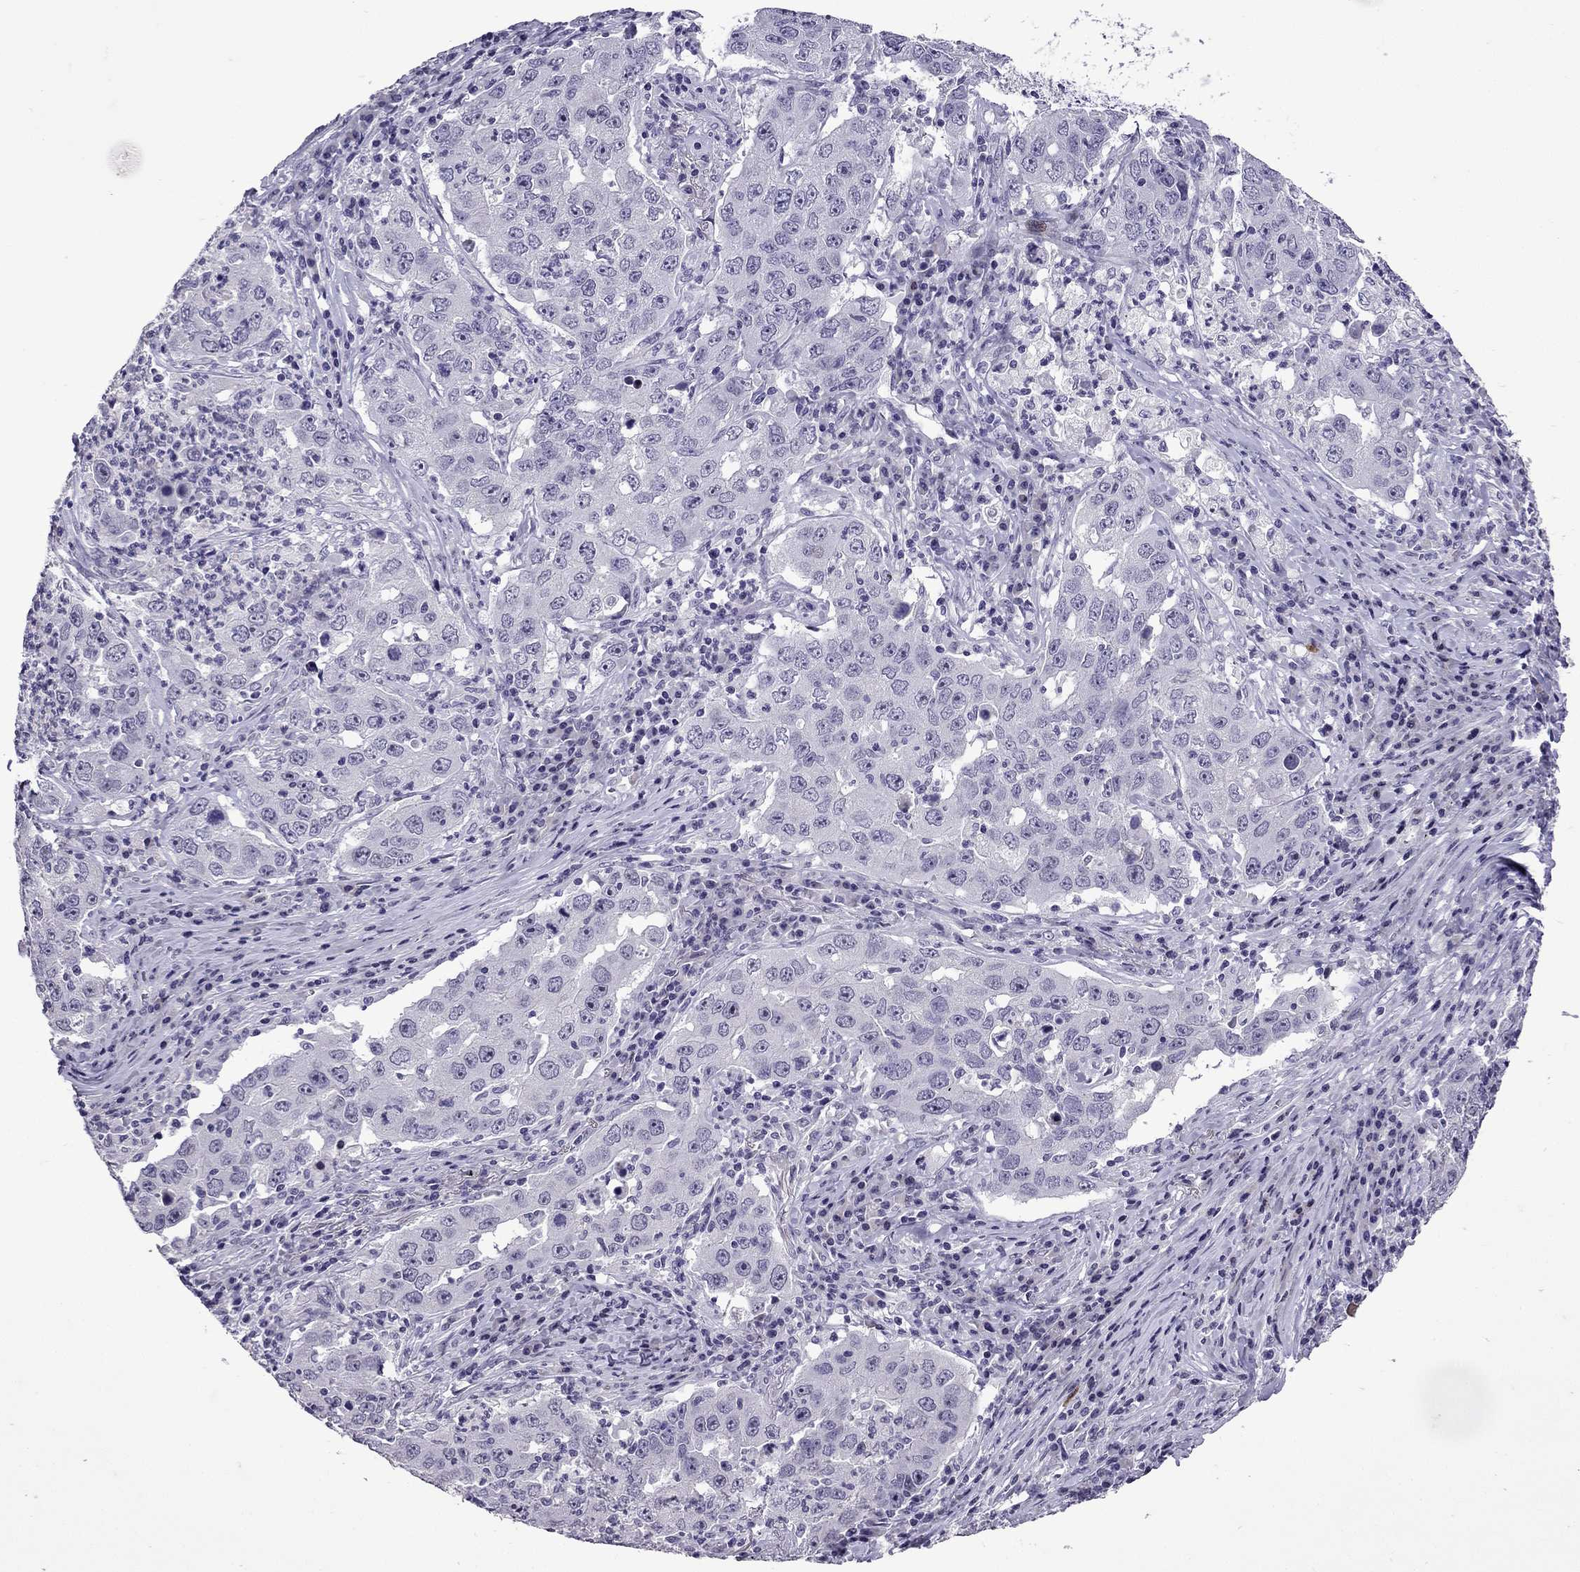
{"staining": {"intensity": "negative", "quantity": "none", "location": "none"}, "tissue": "lung cancer", "cell_type": "Tumor cells", "image_type": "cancer", "snomed": [{"axis": "morphology", "description": "Adenocarcinoma, NOS"}, {"axis": "topography", "description": "Lung"}], "caption": "This image is of lung cancer (adenocarcinoma) stained with IHC to label a protein in brown with the nuclei are counter-stained blue. There is no expression in tumor cells.", "gene": "TTN", "patient": {"sex": "male", "age": 73}}